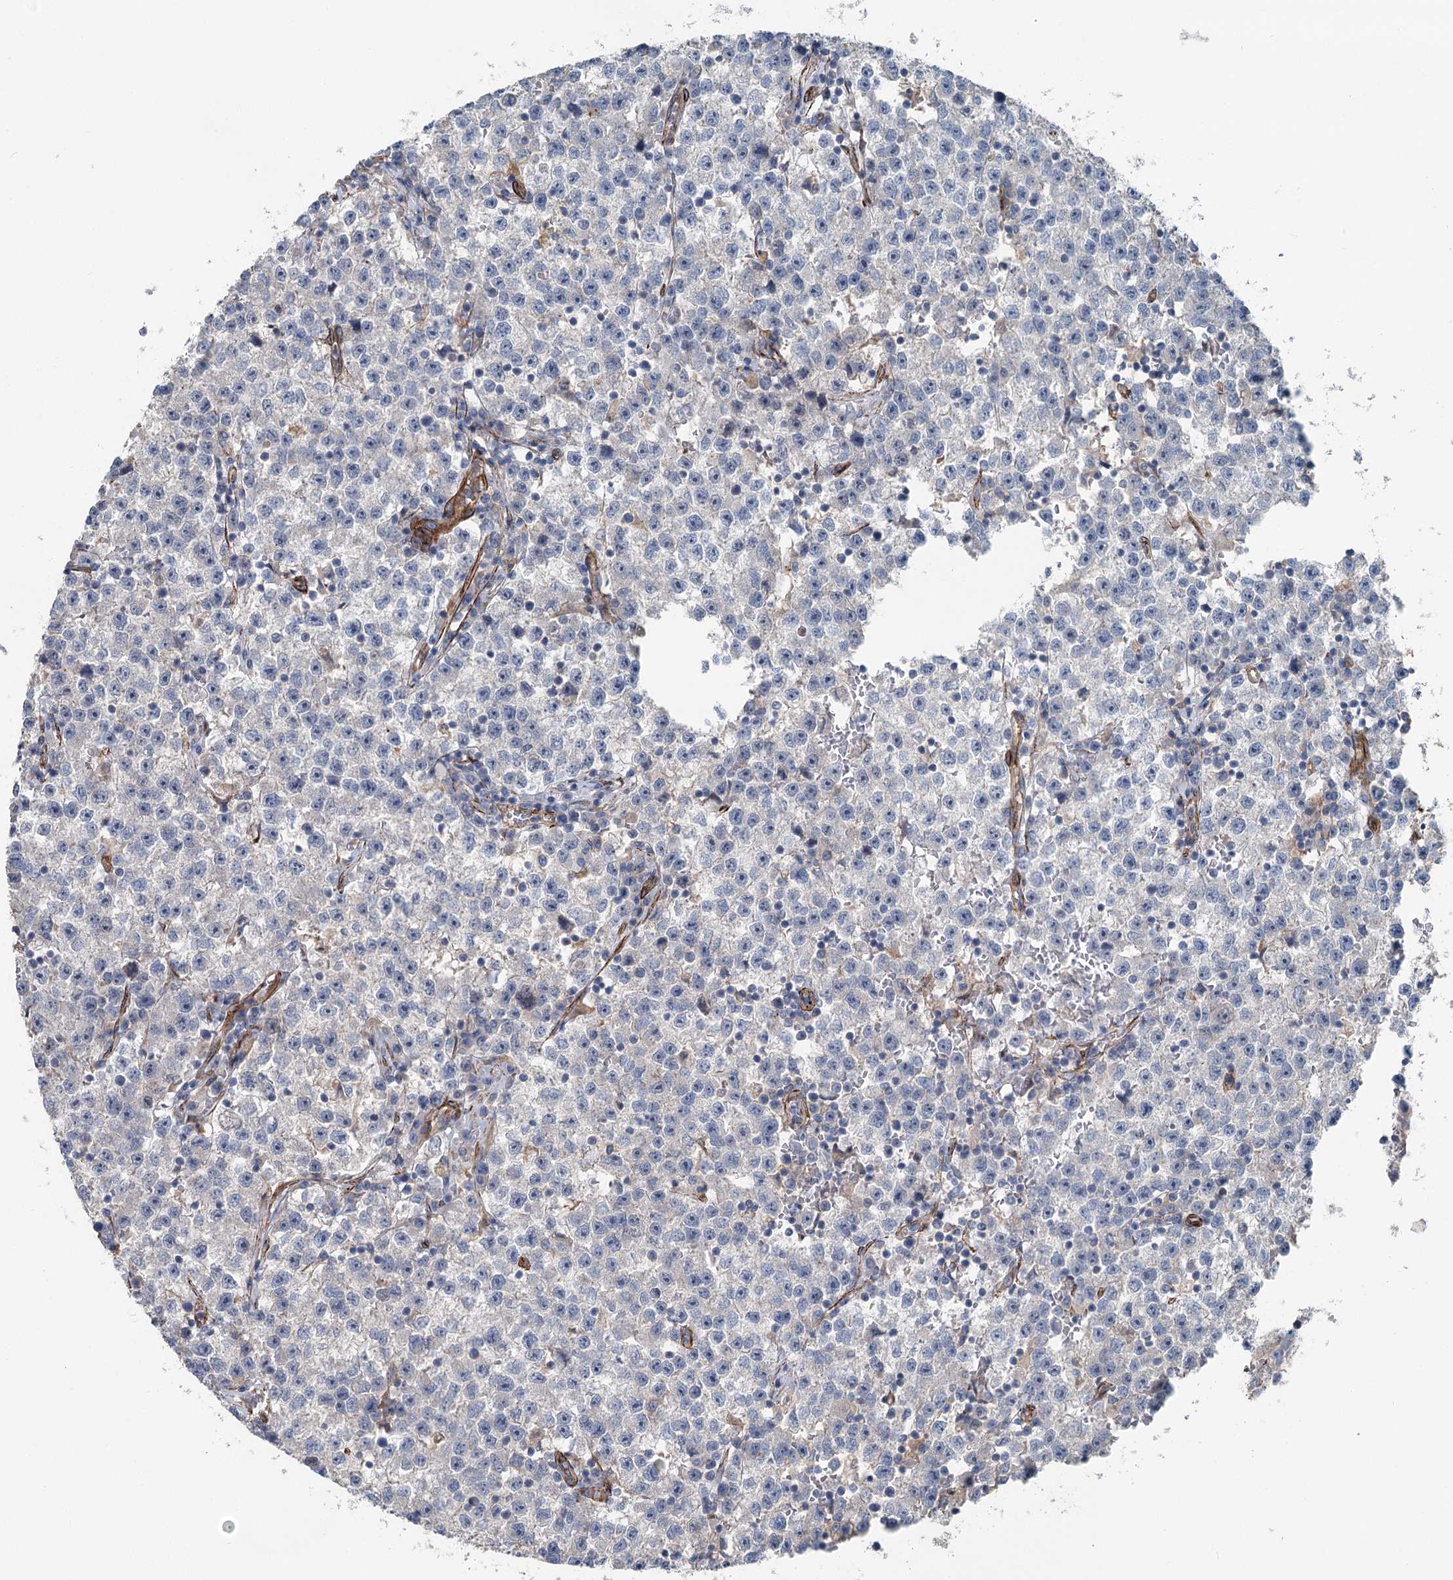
{"staining": {"intensity": "negative", "quantity": "none", "location": "none"}, "tissue": "testis cancer", "cell_type": "Tumor cells", "image_type": "cancer", "snomed": [{"axis": "morphology", "description": "Seminoma, NOS"}, {"axis": "topography", "description": "Testis"}], "caption": "Immunohistochemical staining of human testis cancer (seminoma) displays no significant positivity in tumor cells.", "gene": "IQSEC1", "patient": {"sex": "male", "age": 22}}